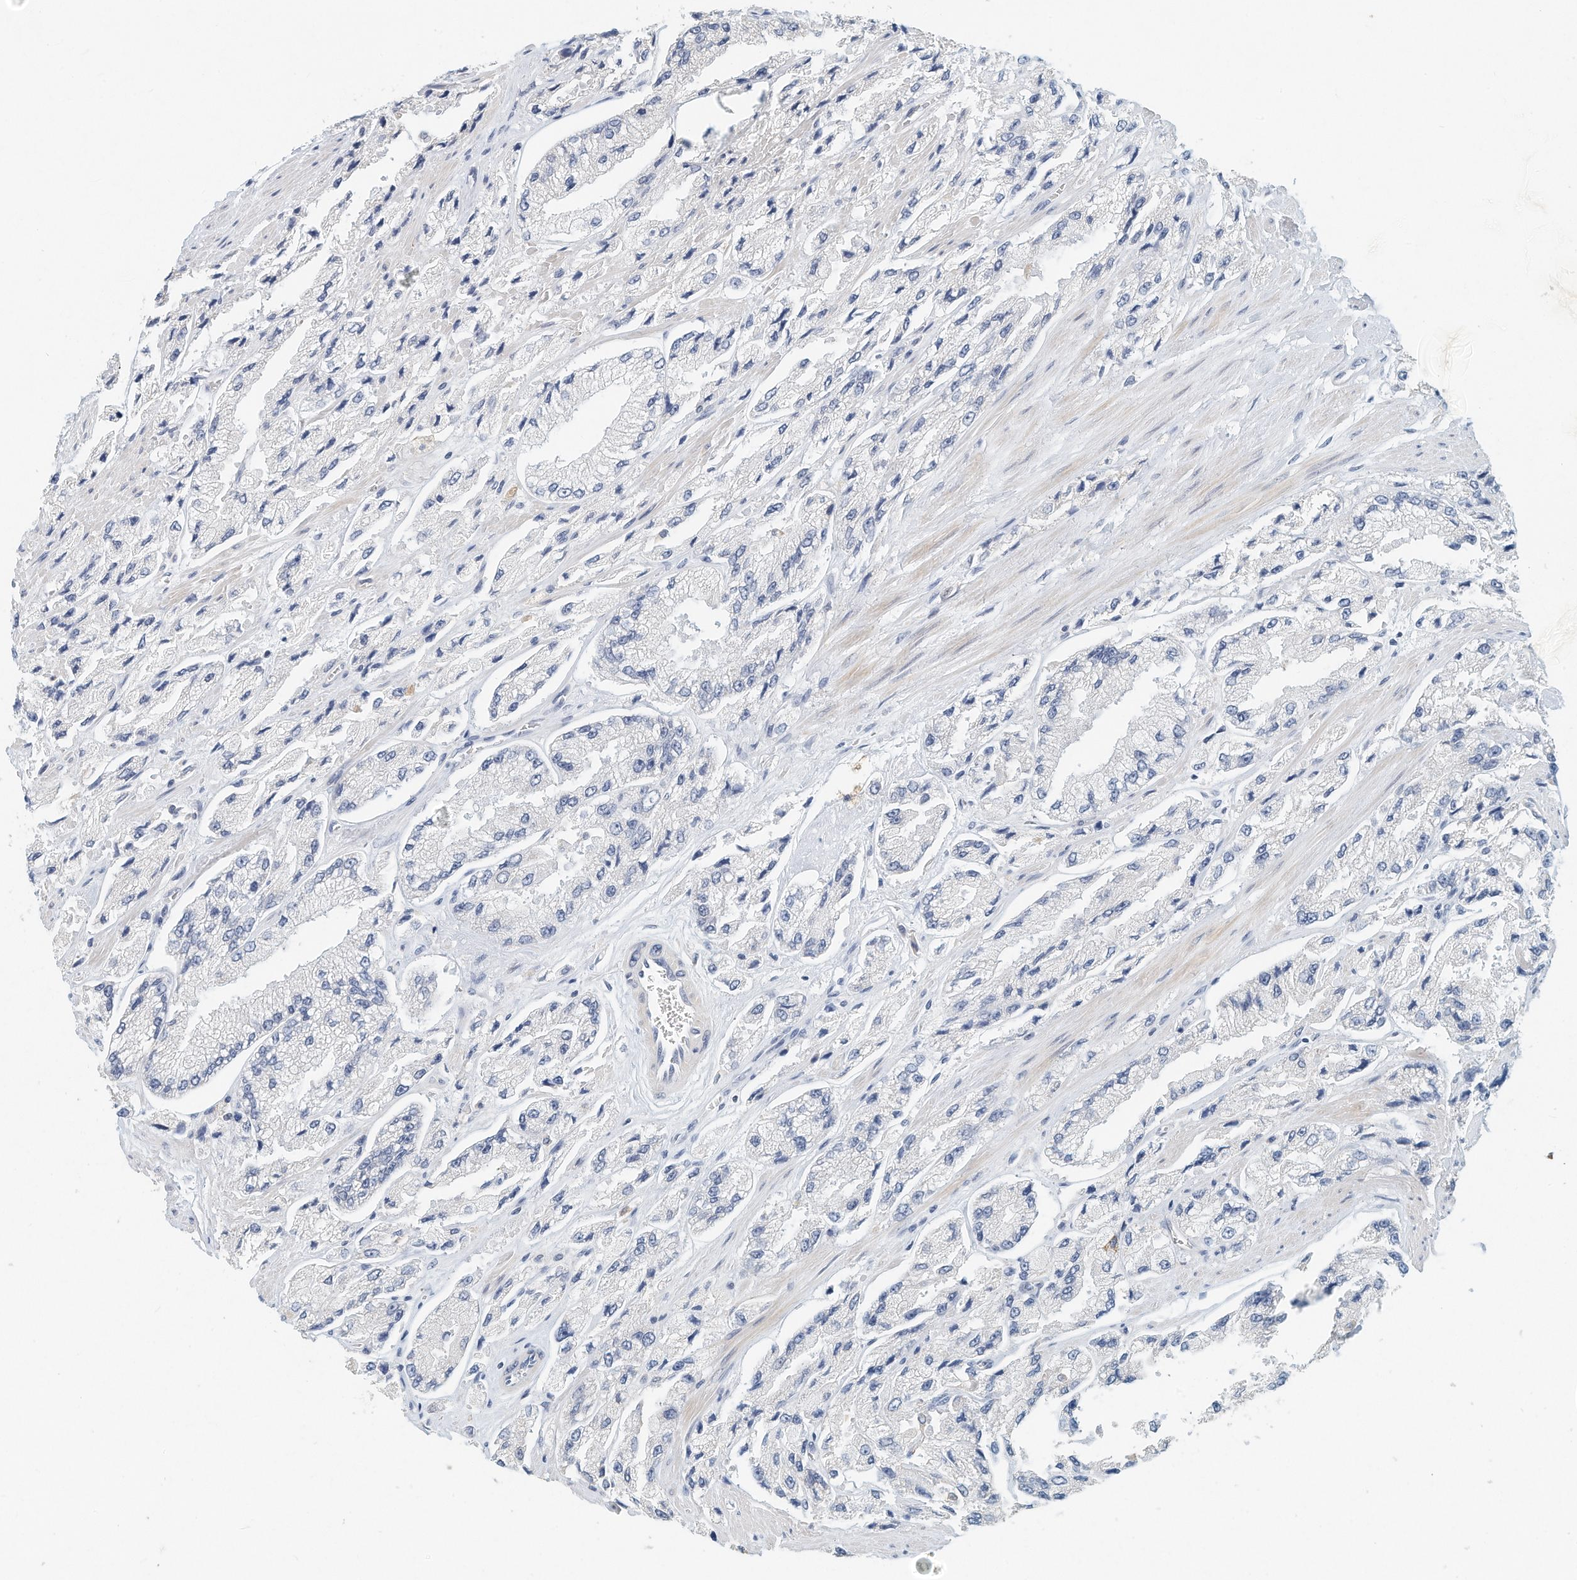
{"staining": {"intensity": "negative", "quantity": "none", "location": "none"}, "tissue": "prostate cancer", "cell_type": "Tumor cells", "image_type": "cancer", "snomed": [{"axis": "morphology", "description": "Adenocarcinoma, High grade"}, {"axis": "topography", "description": "Prostate"}], "caption": "Tumor cells are negative for protein expression in human prostate cancer (high-grade adenocarcinoma). (DAB (3,3'-diaminobenzidine) immunohistochemistry visualized using brightfield microscopy, high magnification).", "gene": "MICAL1", "patient": {"sex": "male", "age": 58}}